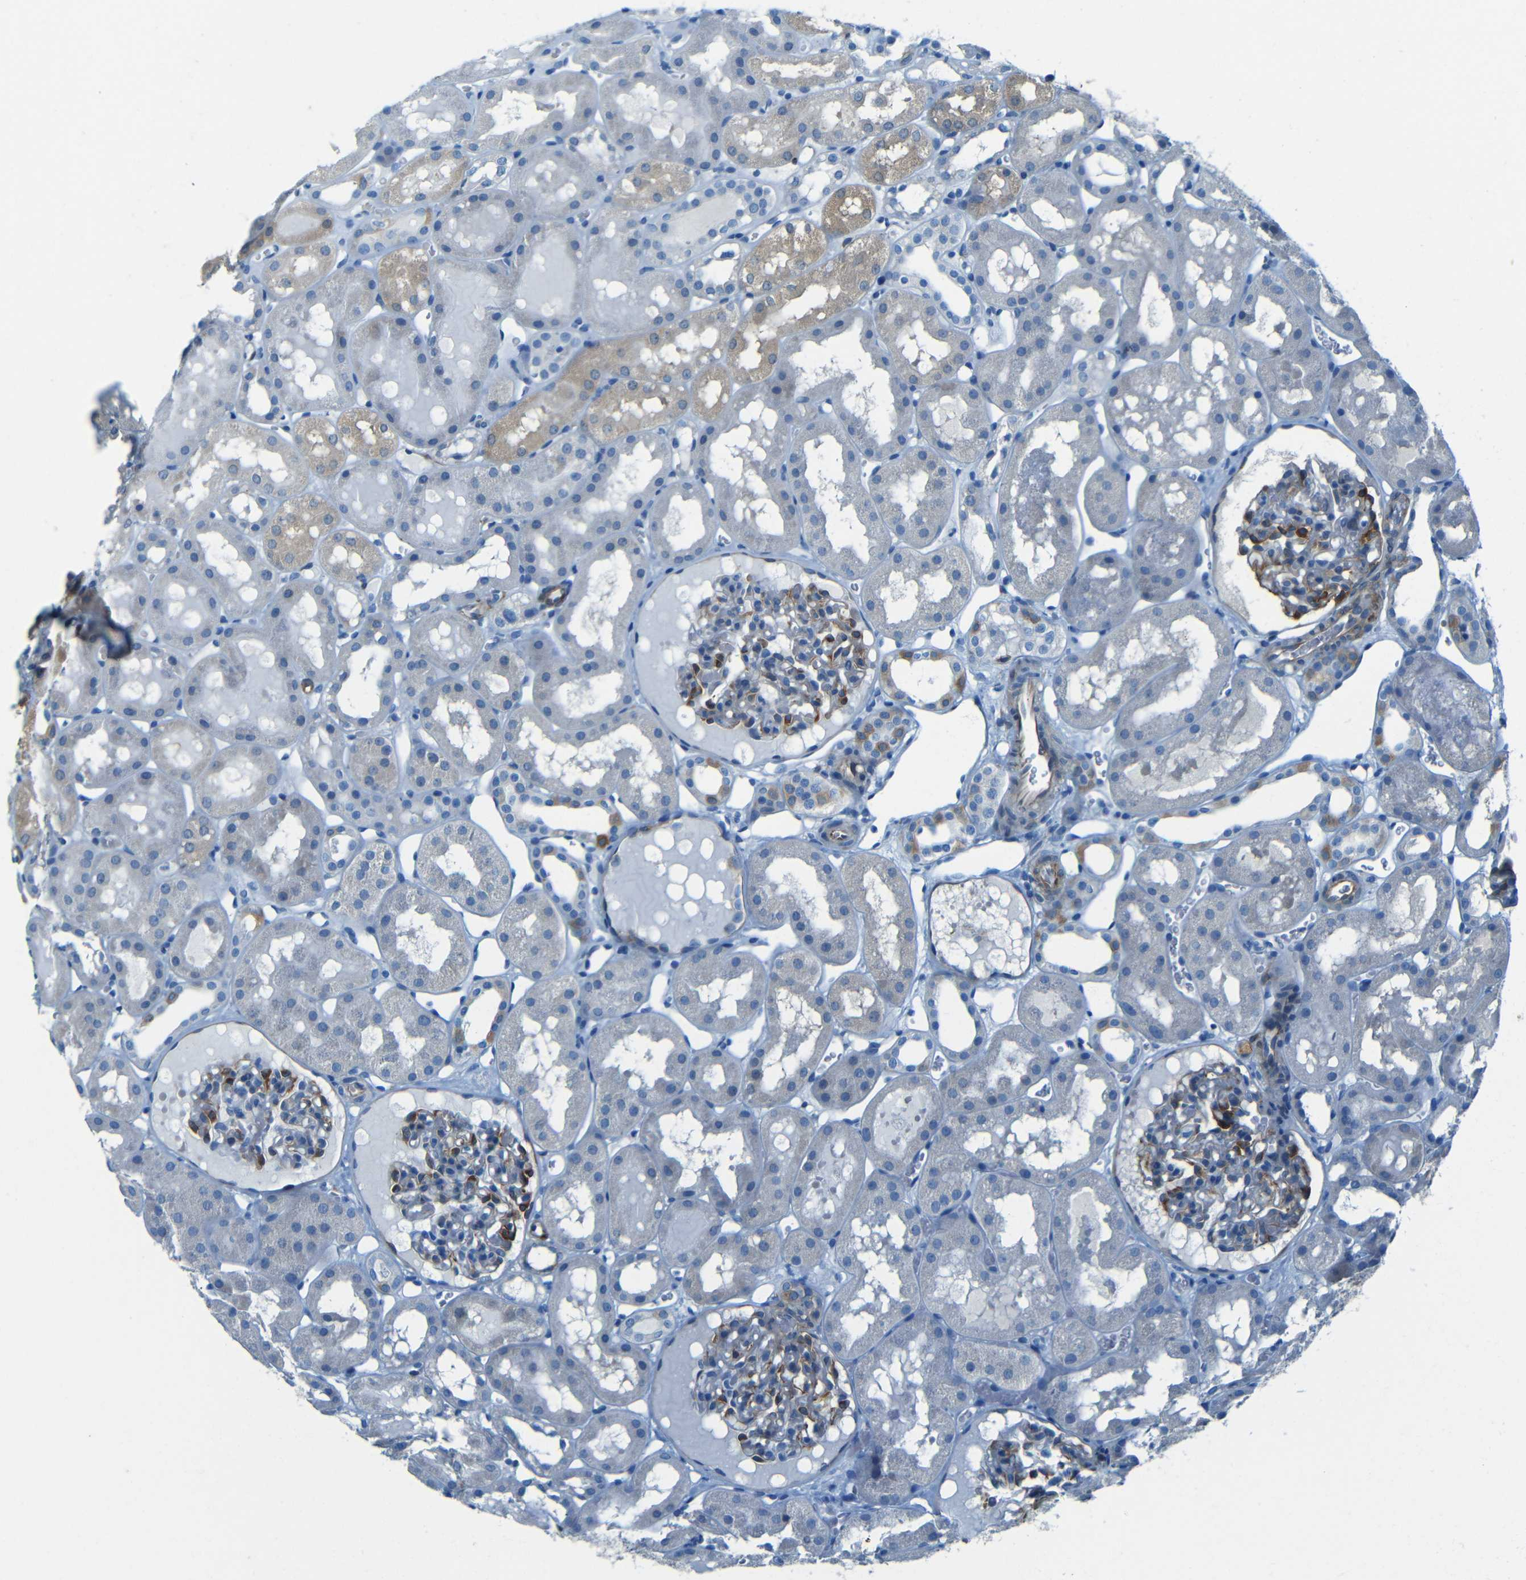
{"staining": {"intensity": "strong", "quantity": "<25%", "location": "cytoplasmic/membranous"}, "tissue": "kidney", "cell_type": "Cells in glomeruli", "image_type": "normal", "snomed": [{"axis": "morphology", "description": "Normal tissue, NOS"}, {"axis": "topography", "description": "Kidney"}, {"axis": "topography", "description": "Urinary bladder"}], "caption": "This is a histology image of immunohistochemistry staining of normal kidney, which shows strong positivity in the cytoplasmic/membranous of cells in glomeruli.", "gene": "MAP2", "patient": {"sex": "male", "age": 16}}